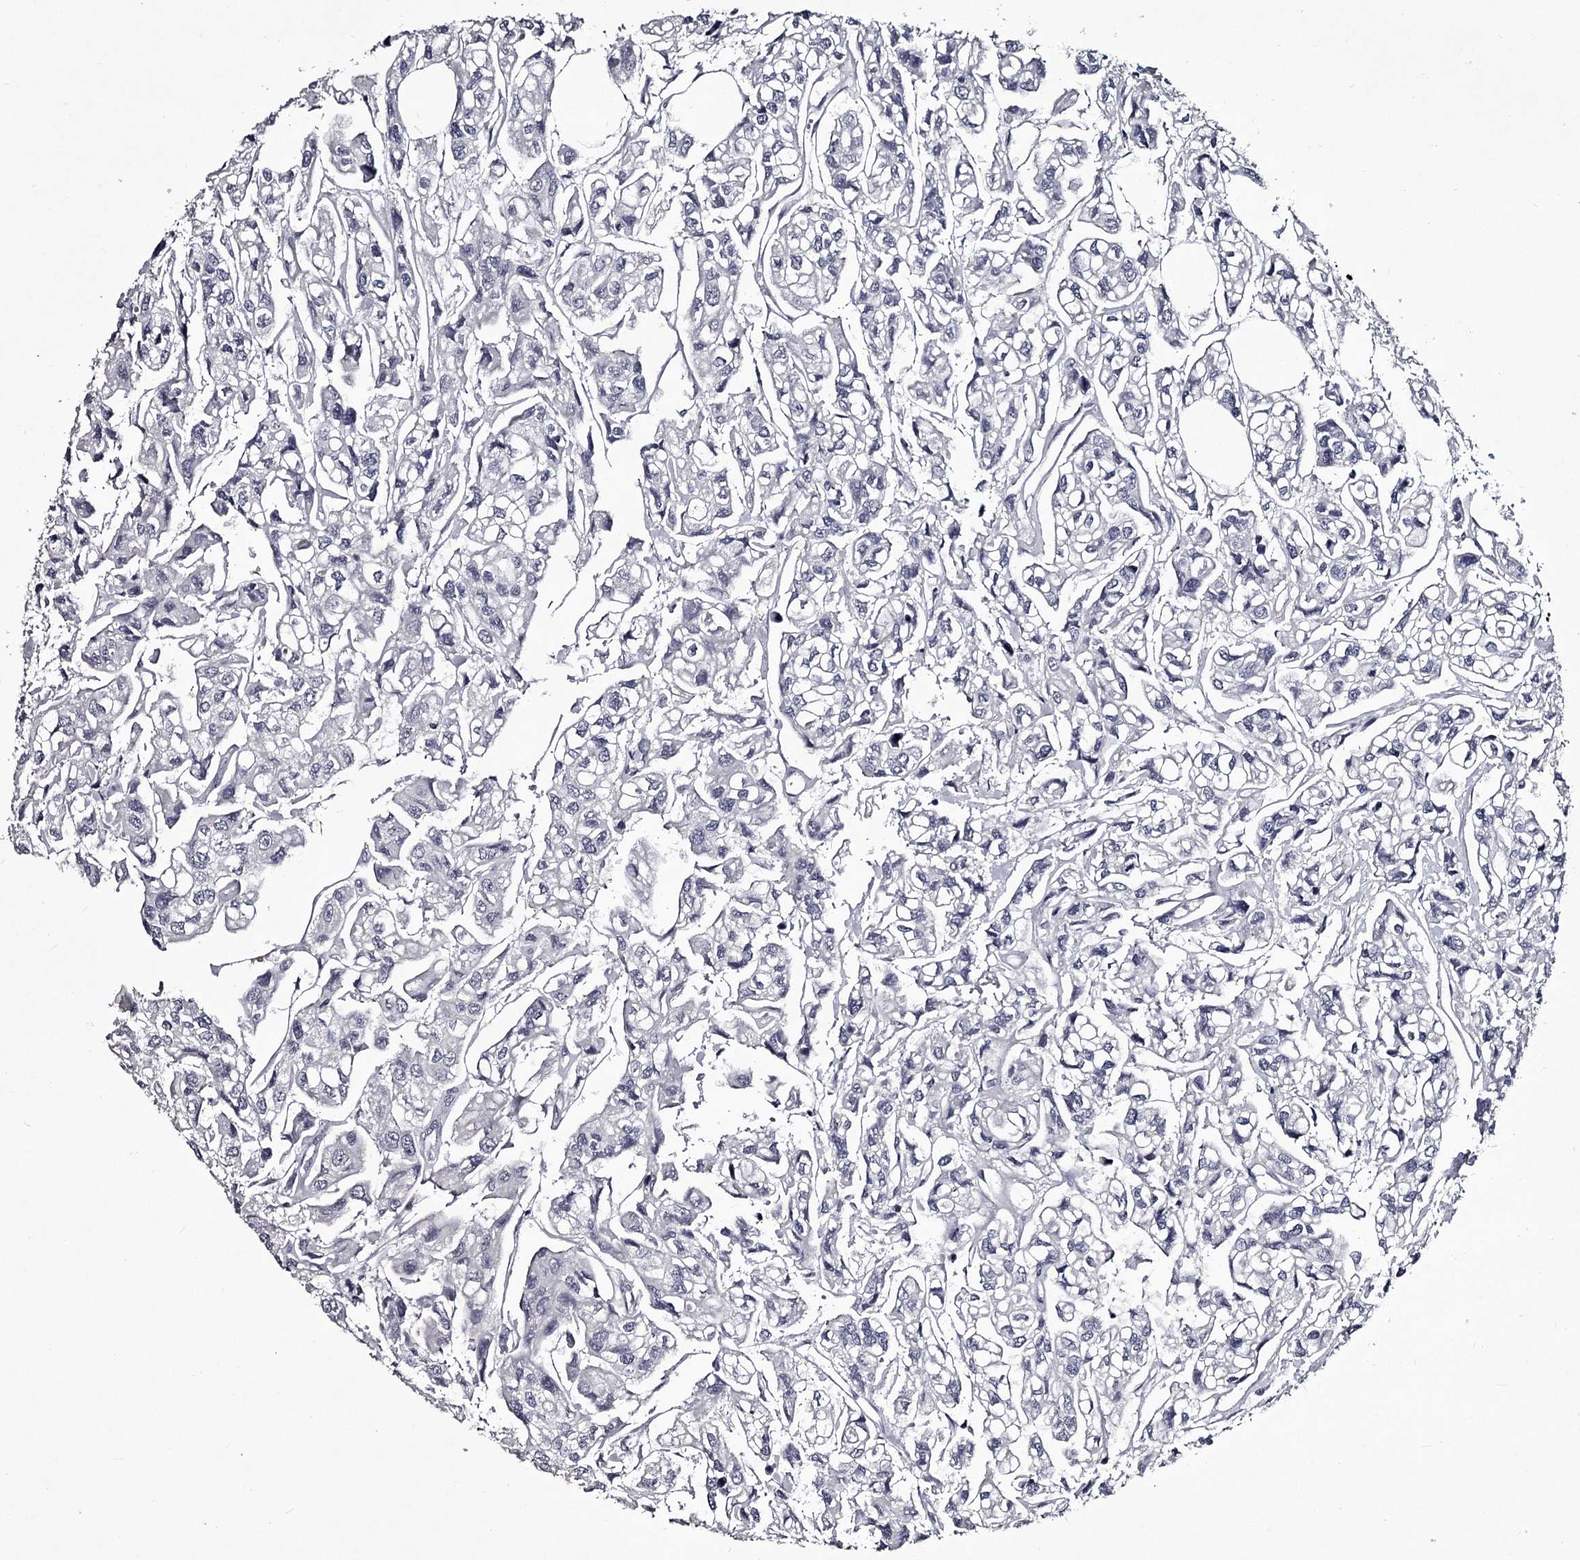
{"staining": {"intensity": "negative", "quantity": "none", "location": "none"}, "tissue": "urothelial cancer", "cell_type": "Tumor cells", "image_type": "cancer", "snomed": [{"axis": "morphology", "description": "Urothelial carcinoma, High grade"}, {"axis": "topography", "description": "Urinary bladder"}], "caption": "An immunohistochemistry (IHC) image of high-grade urothelial carcinoma is shown. There is no staining in tumor cells of high-grade urothelial carcinoma.", "gene": "DAO", "patient": {"sex": "male", "age": 67}}